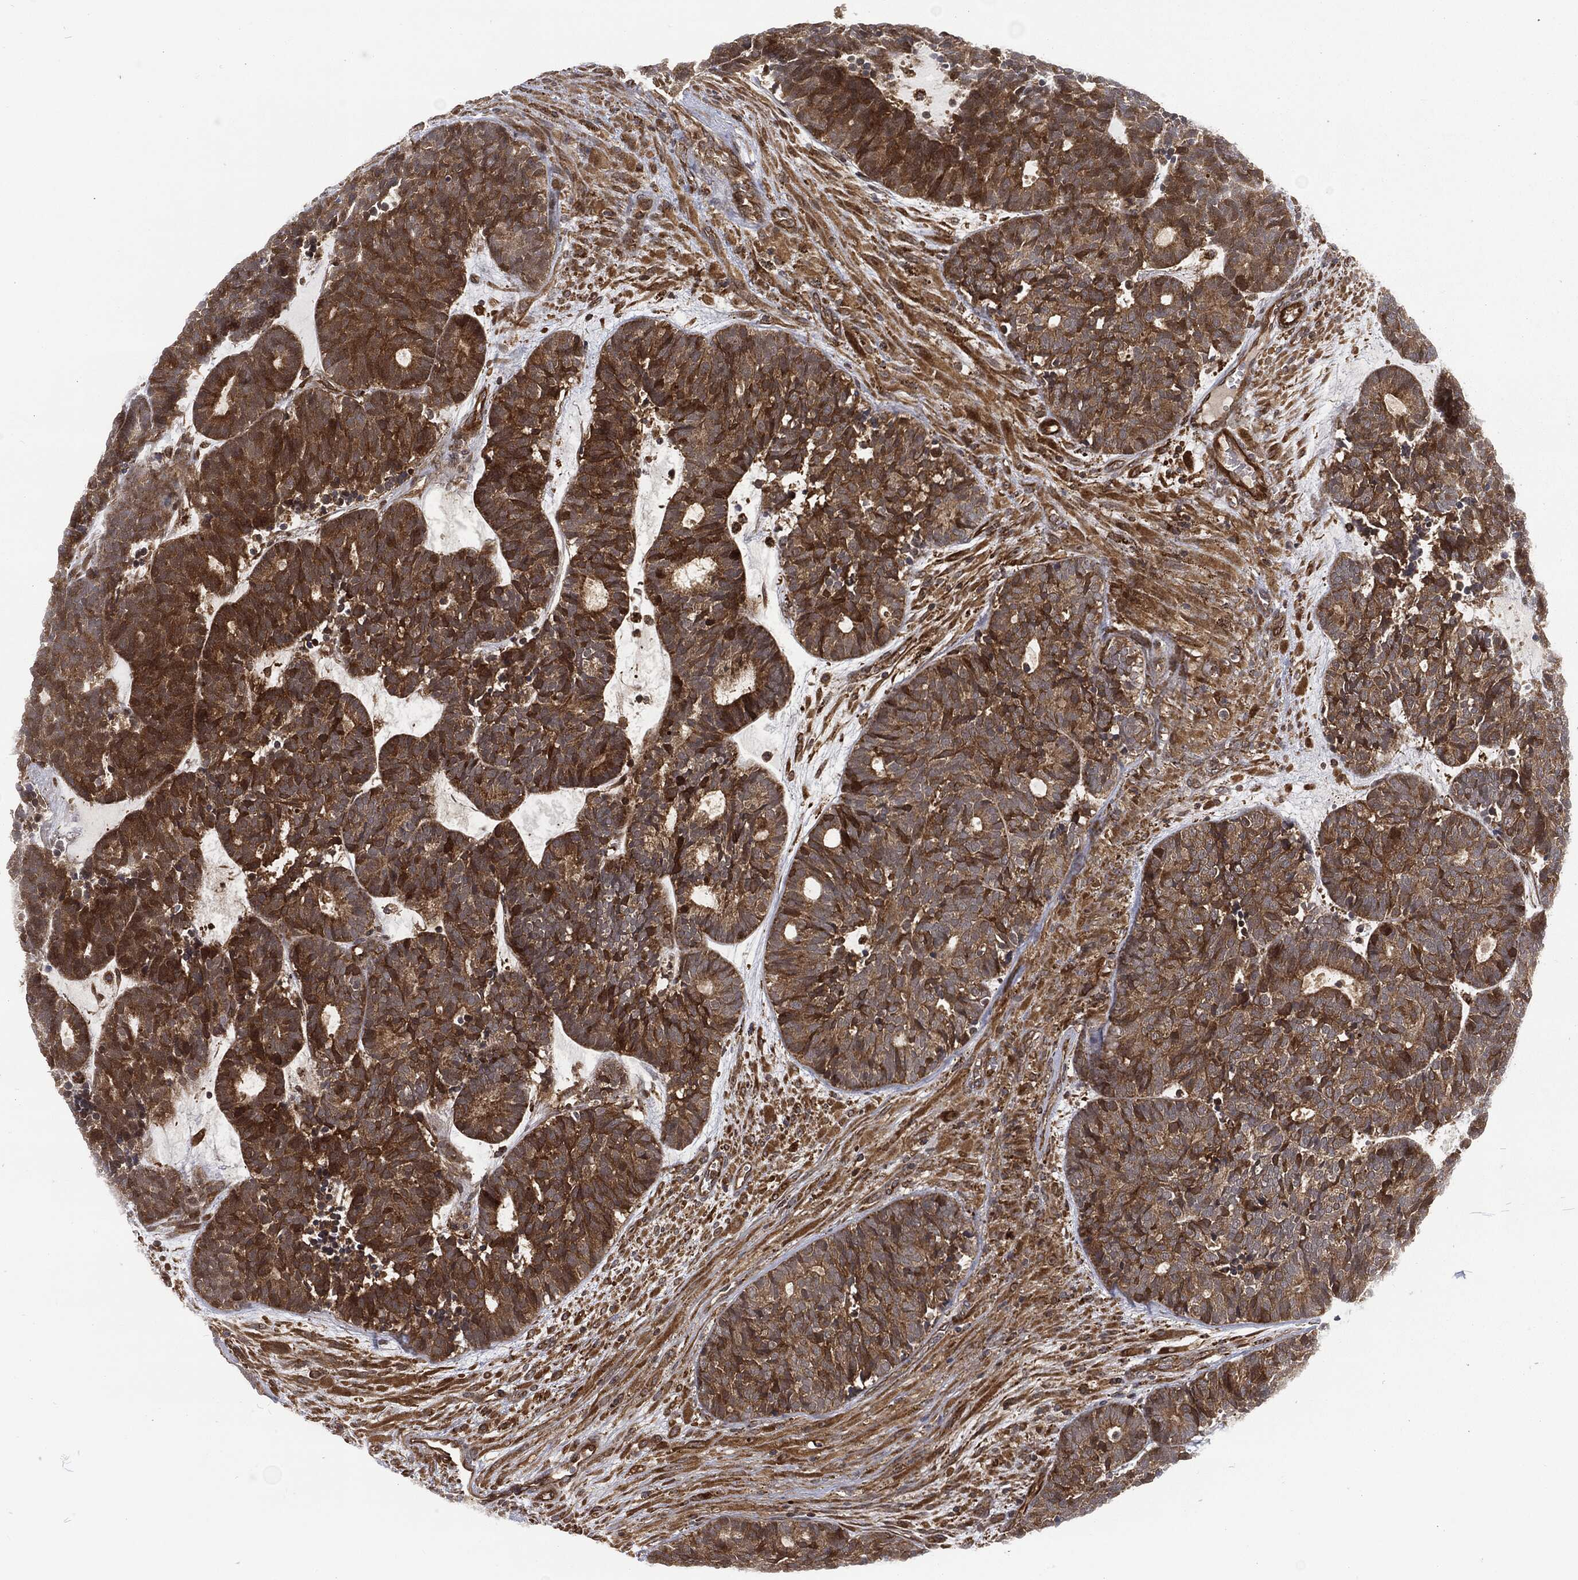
{"staining": {"intensity": "strong", "quantity": "25%-75%", "location": "cytoplasmic/membranous"}, "tissue": "head and neck cancer", "cell_type": "Tumor cells", "image_type": "cancer", "snomed": [{"axis": "morphology", "description": "Adenocarcinoma, NOS"}, {"axis": "topography", "description": "Head-Neck"}], "caption": "Approximately 25%-75% of tumor cells in adenocarcinoma (head and neck) show strong cytoplasmic/membranous protein staining as visualized by brown immunohistochemical staining.", "gene": "RFTN1", "patient": {"sex": "female", "age": 81}}